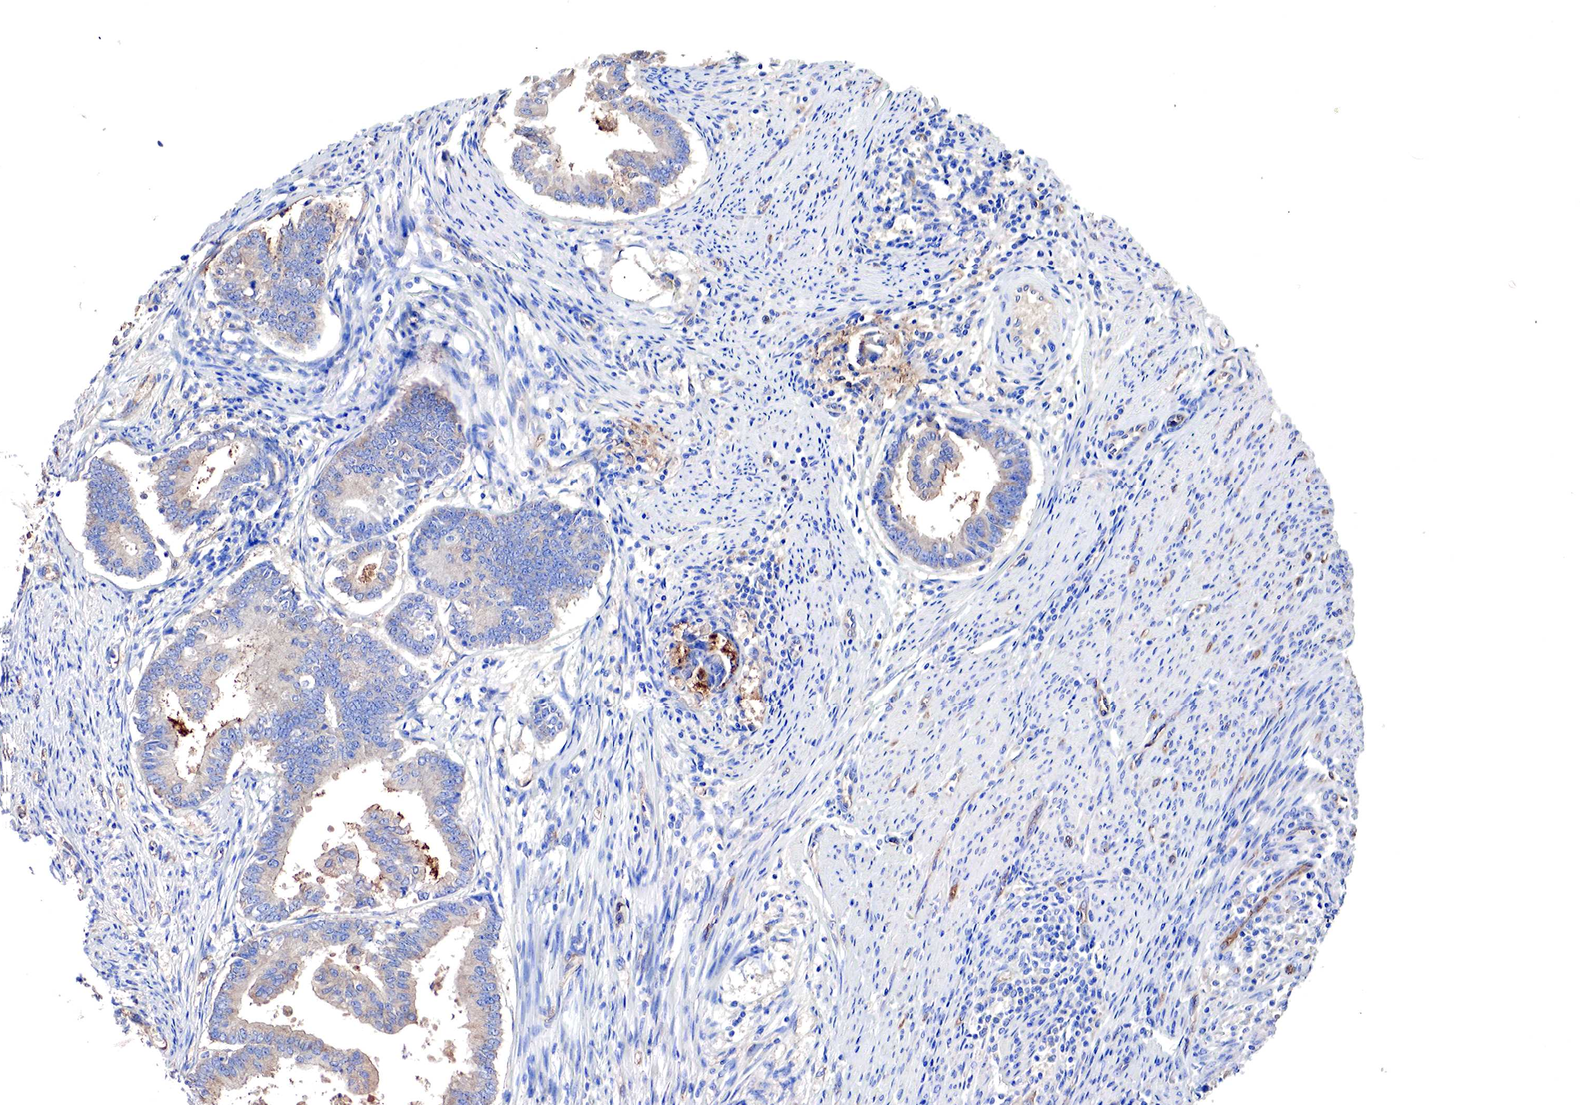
{"staining": {"intensity": "weak", "quantity": "25%-75%", "location": "cytoplasmic/membranous"}, "tissue": "endometrial cancer", "cell_type": "Tumor cells", "image_type": "cancer", "snomed": [{"axis": "morphology", "description": "Adenocarcinoma, NOS"}, {"axis": "topography", "description": "Endometrium"}], "caption": "Protein analysis of endometrial cancer tissue demonstrates weak cytoplasmic/membranous expression in approximately 25%-75% of tumor cells. Using DAB (3,3'-diaminobenzidine) (brown) and hematoxylin (blue) stains, captured at high magnification using brightfield microscopy.", "gene": "RDX", "patient": {"sex": "female", "age": 63}}